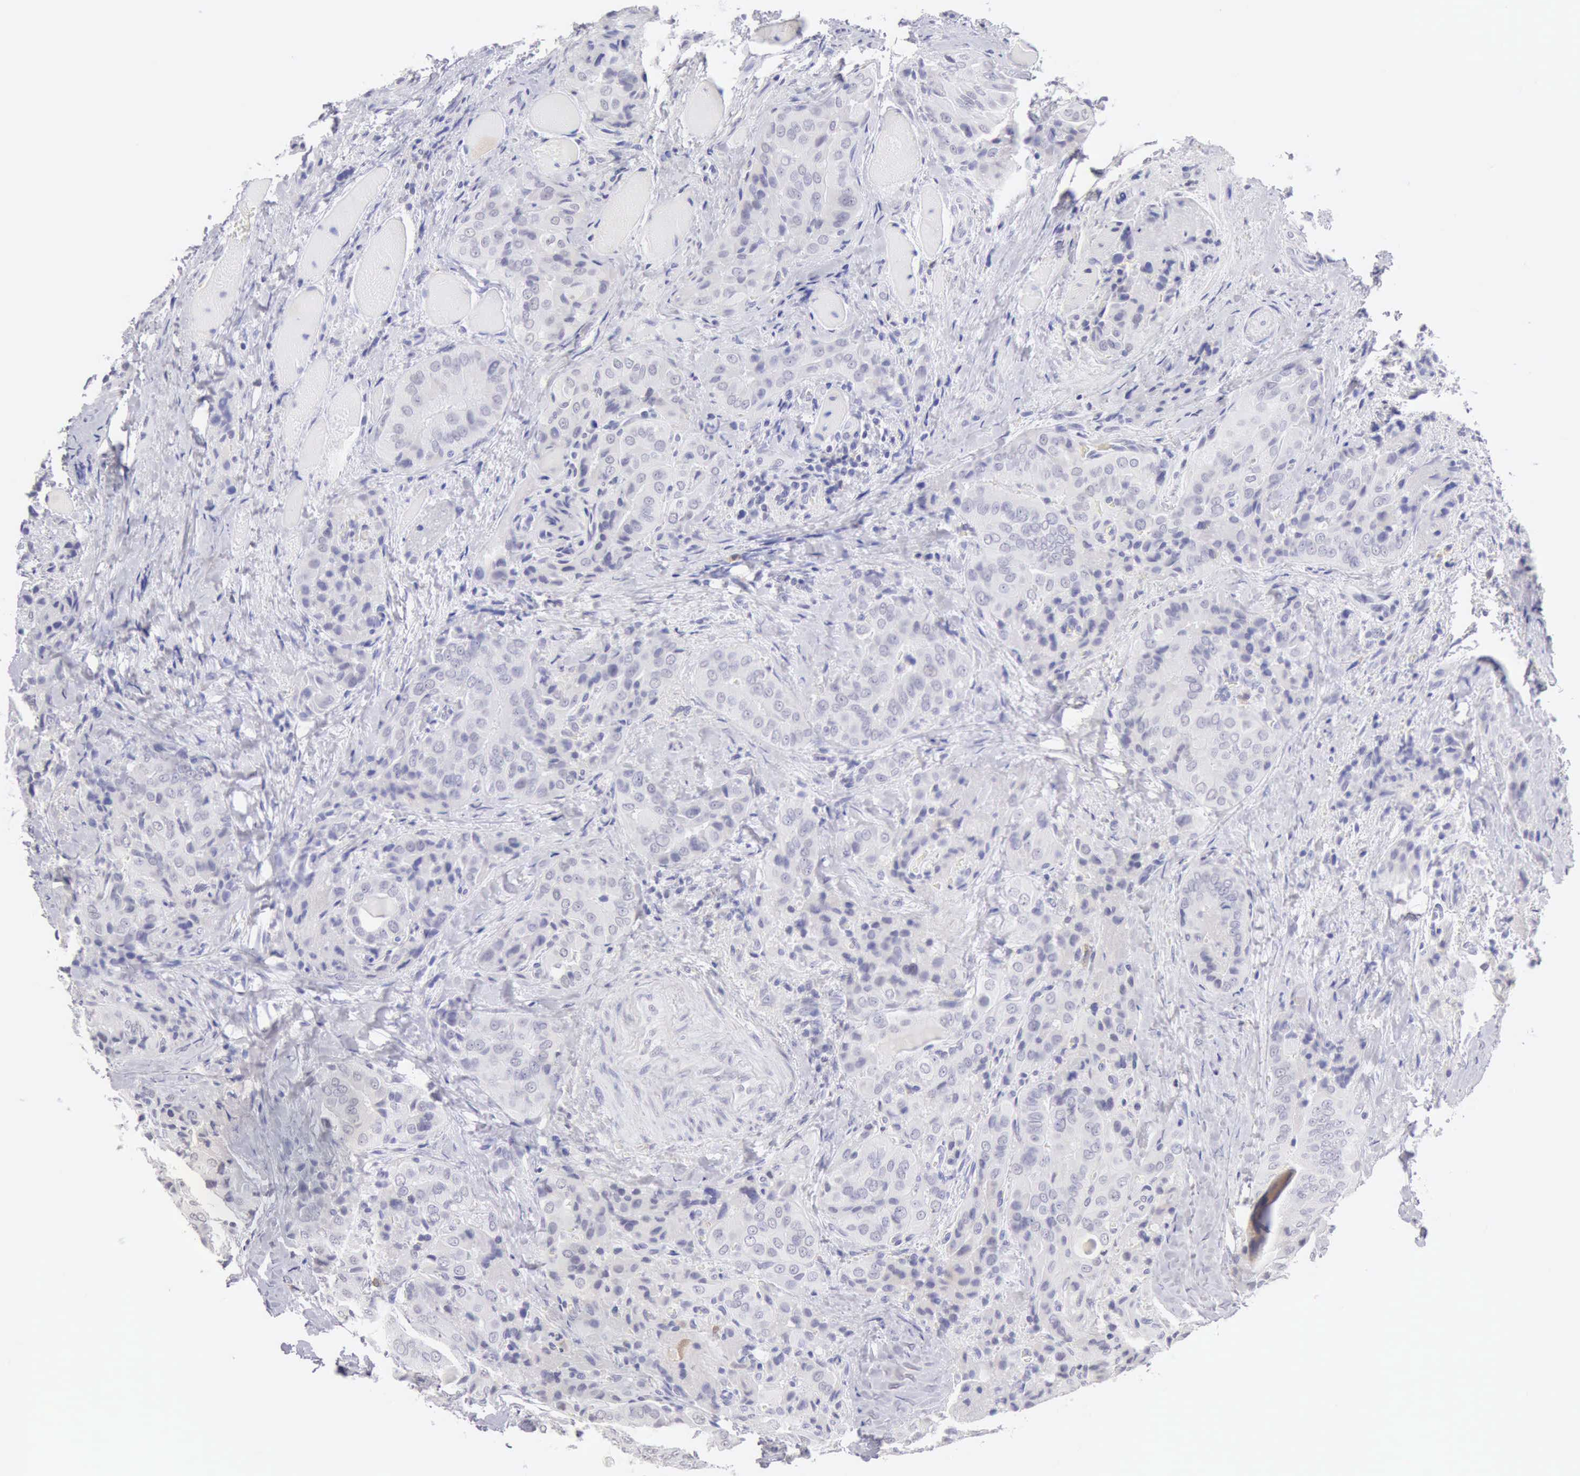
{"staining": {"intensity": "negative", "quantity": "none", "location": "none"}, "tissue": "thyroid cancer", "cell_type": "Tumor cells", "image_type": "cancer", "snomed": [{"axis": "morphology", "description": "Papillary adenocarcinoma, NOS"}, {"axis": "topography", "description": "Thyroid gland"}], "caption": "Tumor cells show no significant protein staining in thyroid cancer (papillary adenocarcinoma).", "gene": "RNASE1", "patient": {"sex": "female", "age": 71}}